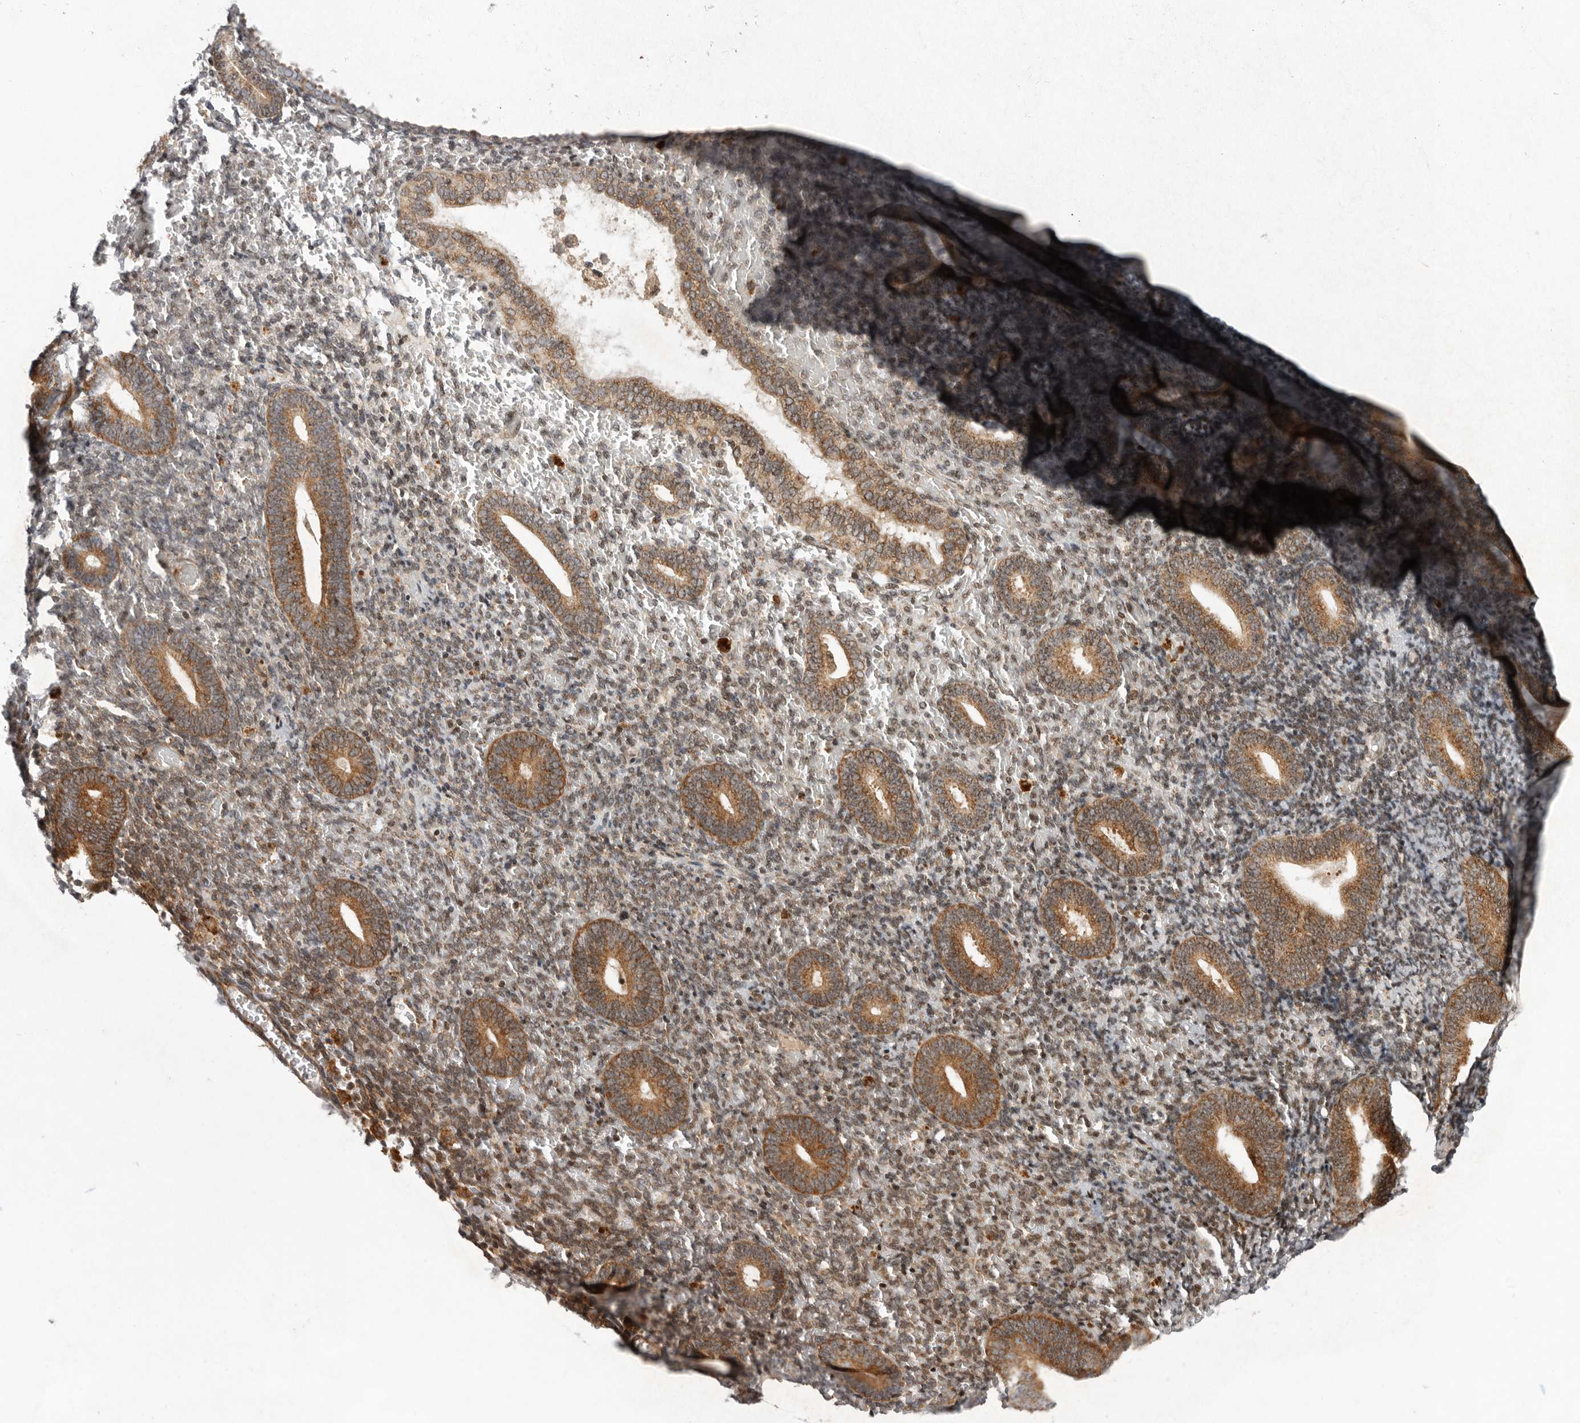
{"staining": {"intensity": "moderate", "quantity": "25%-75%", "location": "cytoplasmic/membranous"}, "tissue": "endometrium", "cell_type": "Cells in endometrial stroma", "image_type": "normal", "snomed": [{"axis": "morphology", "description": "Normal tissue, NOS"}, {"axis": "topography", "description": "Endometrium"}], "caption": "Immunohistochemistry (IHC) staining of benign endometrium, which shows medium levels of moderate cytoplasmic/membranous staining in approximately 25%-75% of cells in endometrial stroma indicating moderate cytoplasmic/membranous protein positivity. The staining was performed using DAB (brown) for protein detection and nuclei were counterstained in hematoxylin (blue).", "gene": "FZD3", "patient": {"sex": "female", "age": 51}}